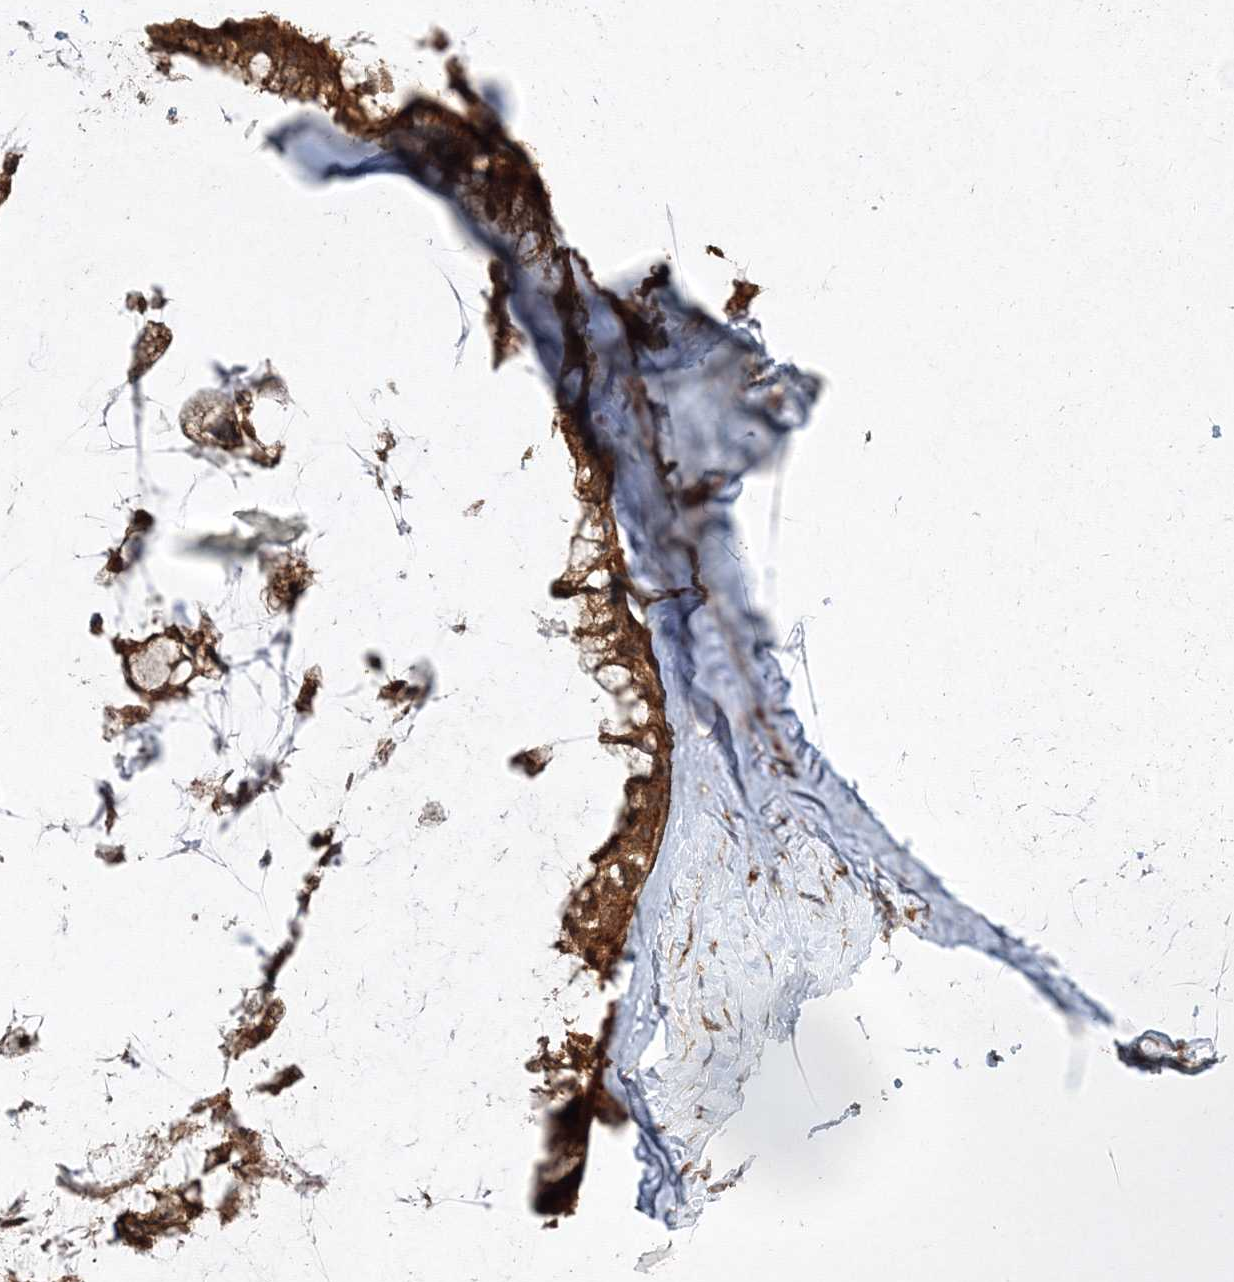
{"staining": {"intensity": "strong", "quantity": ">75%", "location": "cytoplasmic/membranous"}, "tissue": "ovarian cancer", "cell_type": "Tumor cells", "image_type": "cancer", "snomed": [{"axis": "morphology", "description": "Cystadenocarcinoma, mucinous, NOS"}, {"axis": "topography", "description": "Ovary"}], "caption": "DAB (3,3'-diaminobenzidine) immunohistochemical staining of human ovarian cancer (mucinous cystadenocarcinoma) displays strong cytoplasmic/membranous protein staining in about >75% of tumor cells. (Stains: DAB (3,3'-diaminobenzidine) in brown, nuclei in blue, Microscopy: brightfield microscopy at high magnification).", "gene": "WDR37", "patient": {"sex": "female", "age": 39}}